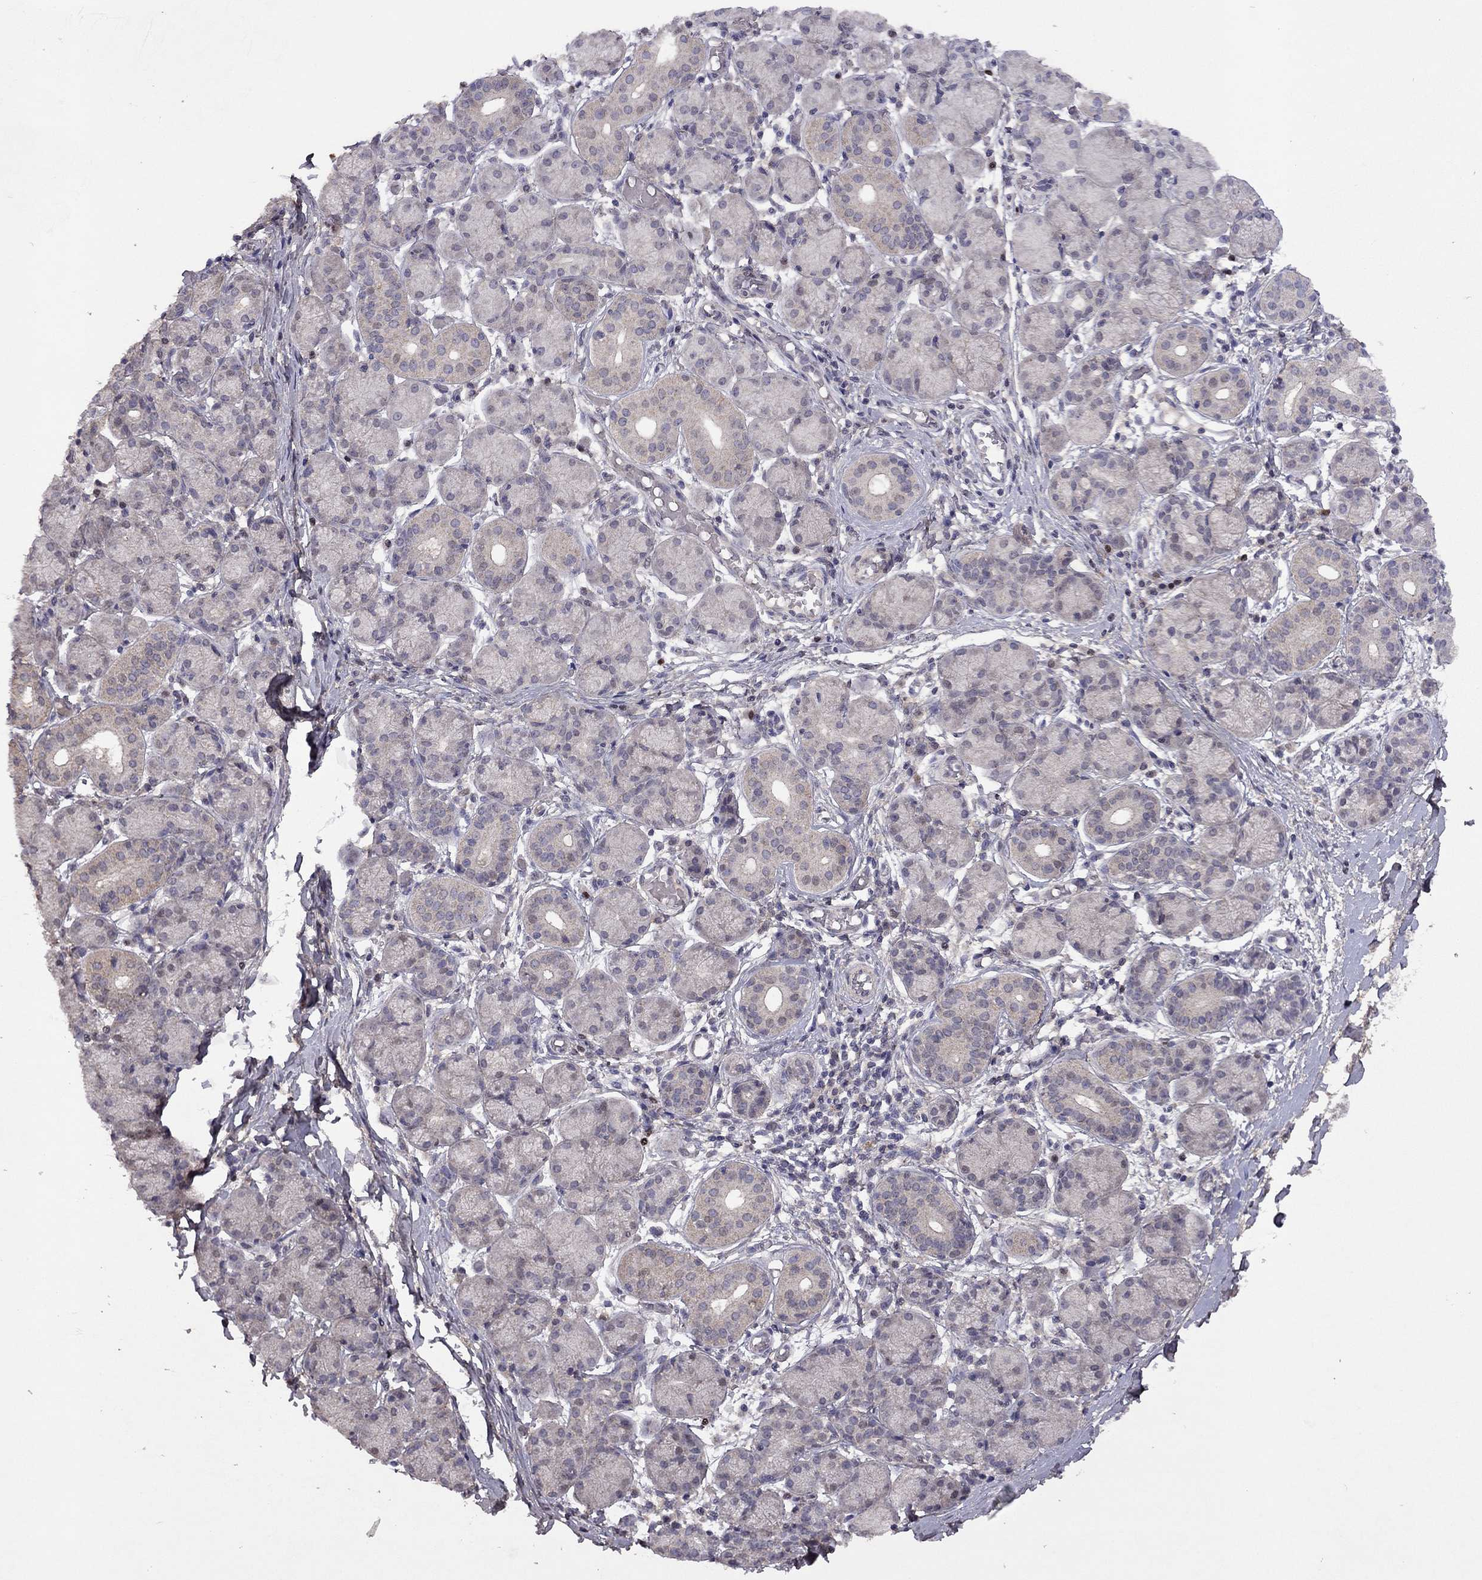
{"staining": {"intensity": "negative", "quantity": "none", "location": "none"}, "tissue": "salivary gland", "cell_type": "Glandular cells", "image_type": "normal", "snomed": [{"axis": "morphology", "description": "Normal tissue, NOS"}, {"axis": "topography", "description": "Salivary gland"}], "caption": "The immunohistochemistry (IHC) micrograph has no significant positivity in glandular cells of salivary gland.", "gene": "ESR2", "patient": {"sex": "female", "age": 24}}